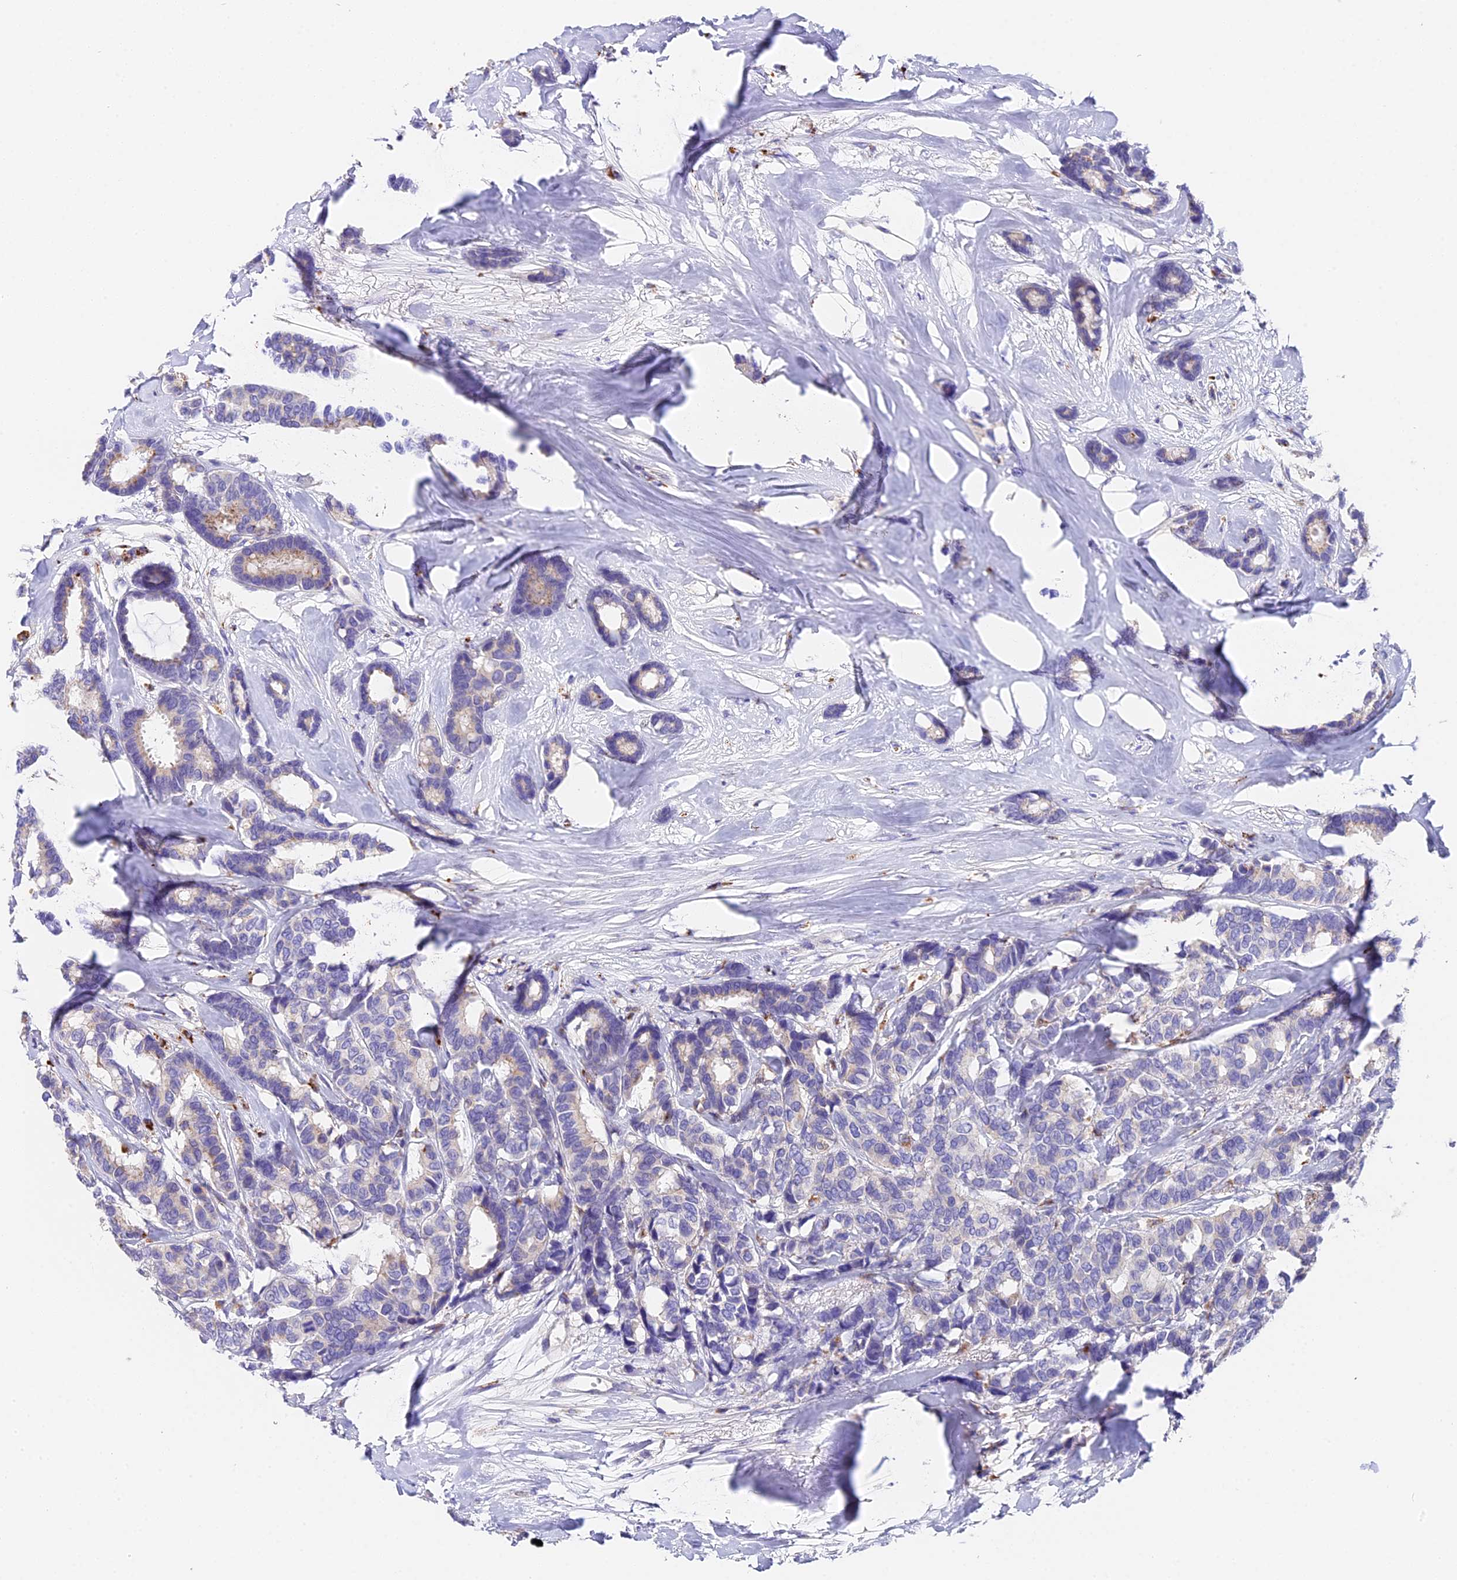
{"staining": {"intensity": "weak", "quantity": "<25%", "location": "cytoplasmic/membranous"}, "tissue": "breast cancer", "cell_type": "Tumor cells", "image_type": "cancer", "snomed": [{"axis": "morphology", "description": "Duct carcinoma"}, {"axis": "topography", "description": "Breast"}], "caption": "Tumor cells are negative for protein expression in human breast cancer (infiltrating ductal carcinoma). (Brightfield microscopy of DAB (3,3'-diaminobenzidine) immunohistochemistry at high magnification).", "gene": "LYPD6", "patient": {"sex": "female", "age": 87}}